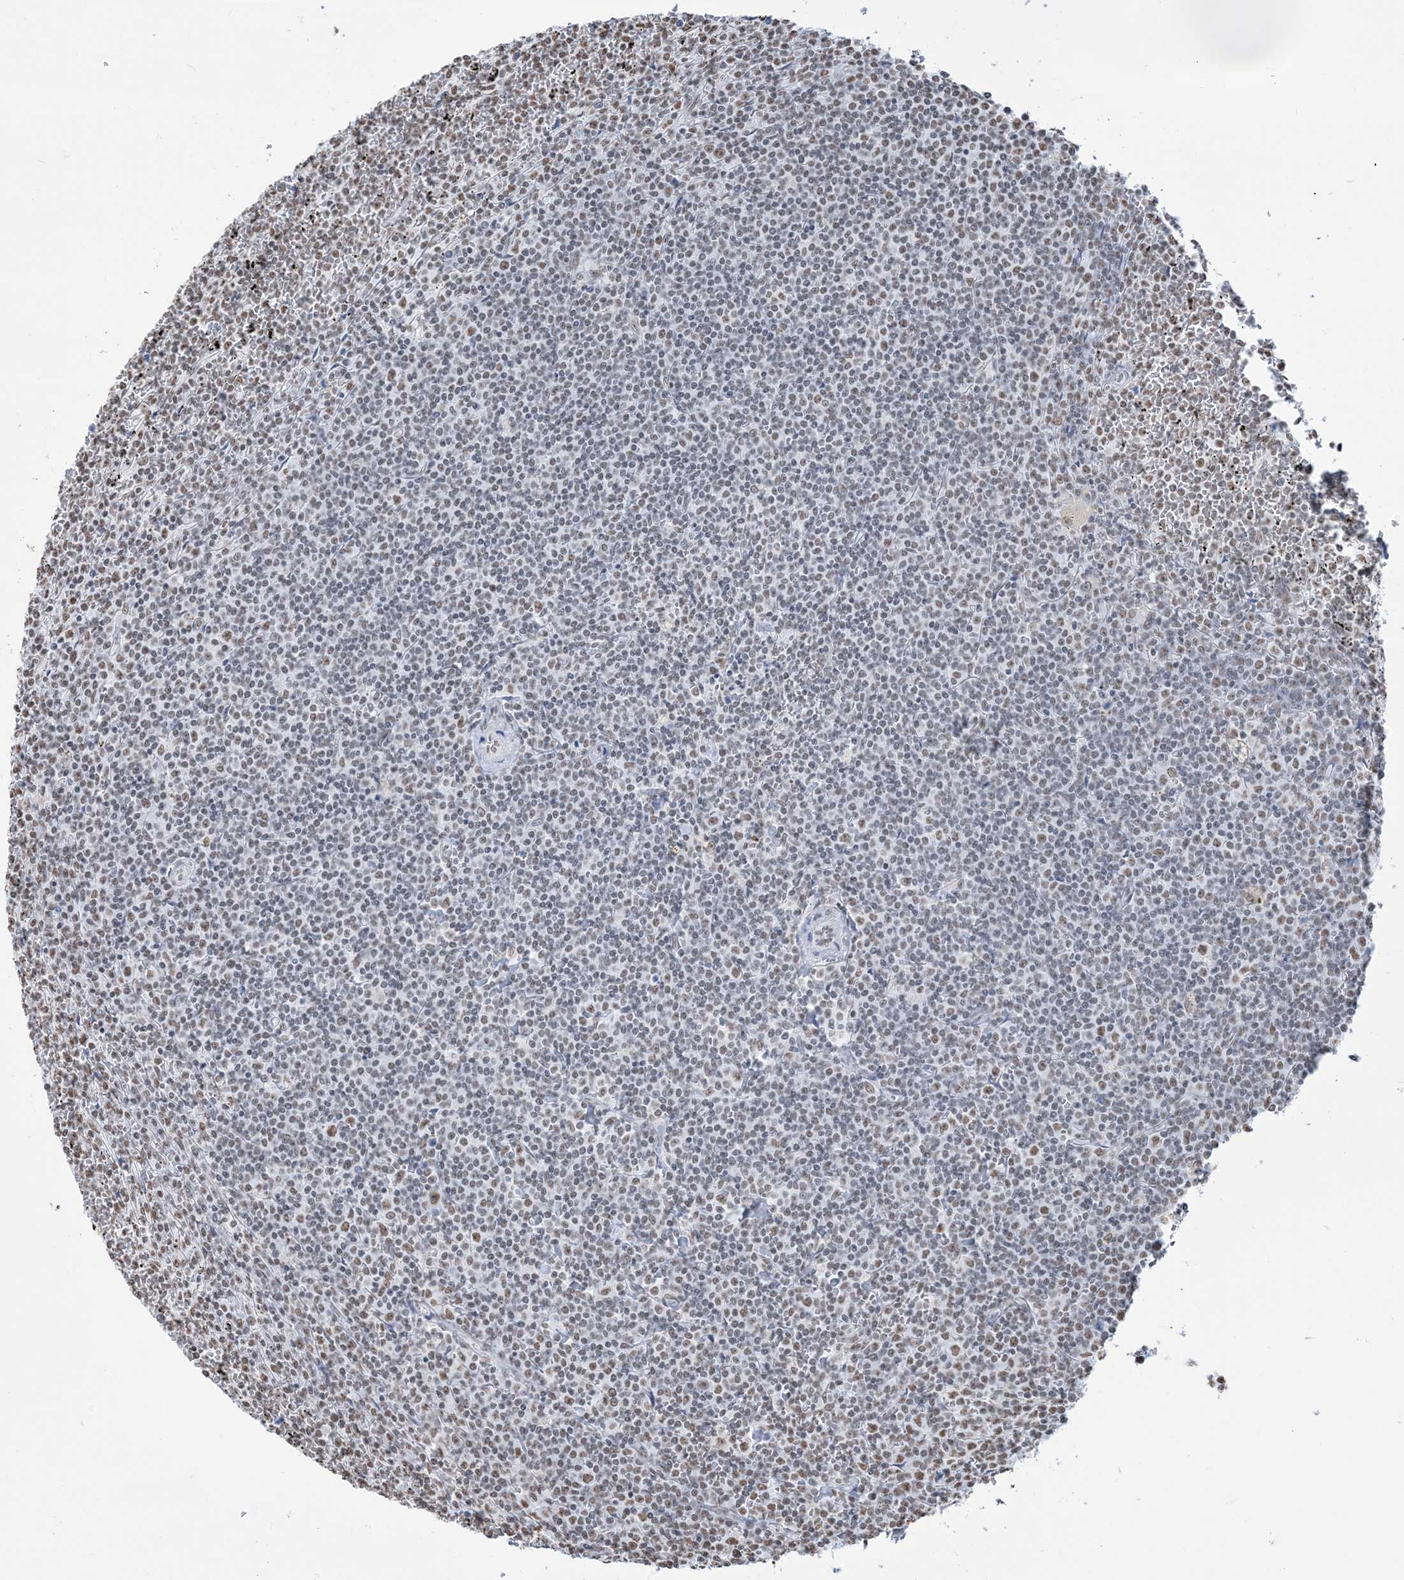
{"staining": {"intensity": "weak", "quantity": "<25%", "location": "nuclear"}, "tissue": "lymphoma", "cell_type": "Tumor cells", "image_type": "cancer", "snomed": [{"axis": "morphology", "description": "Malignant lymphoma, non-Hodgkin's type, Low grade"}, {"axis": "topography", "description": "Spleen"}], "caption": "Immunohistochemical staining of malignant lymphoma, non-Hodgkin's type (low-grade) demonstrates no significant positivity in tumor cells.", "gene": "ZNF792", "patient": {"sex": "female", "age": 19}}